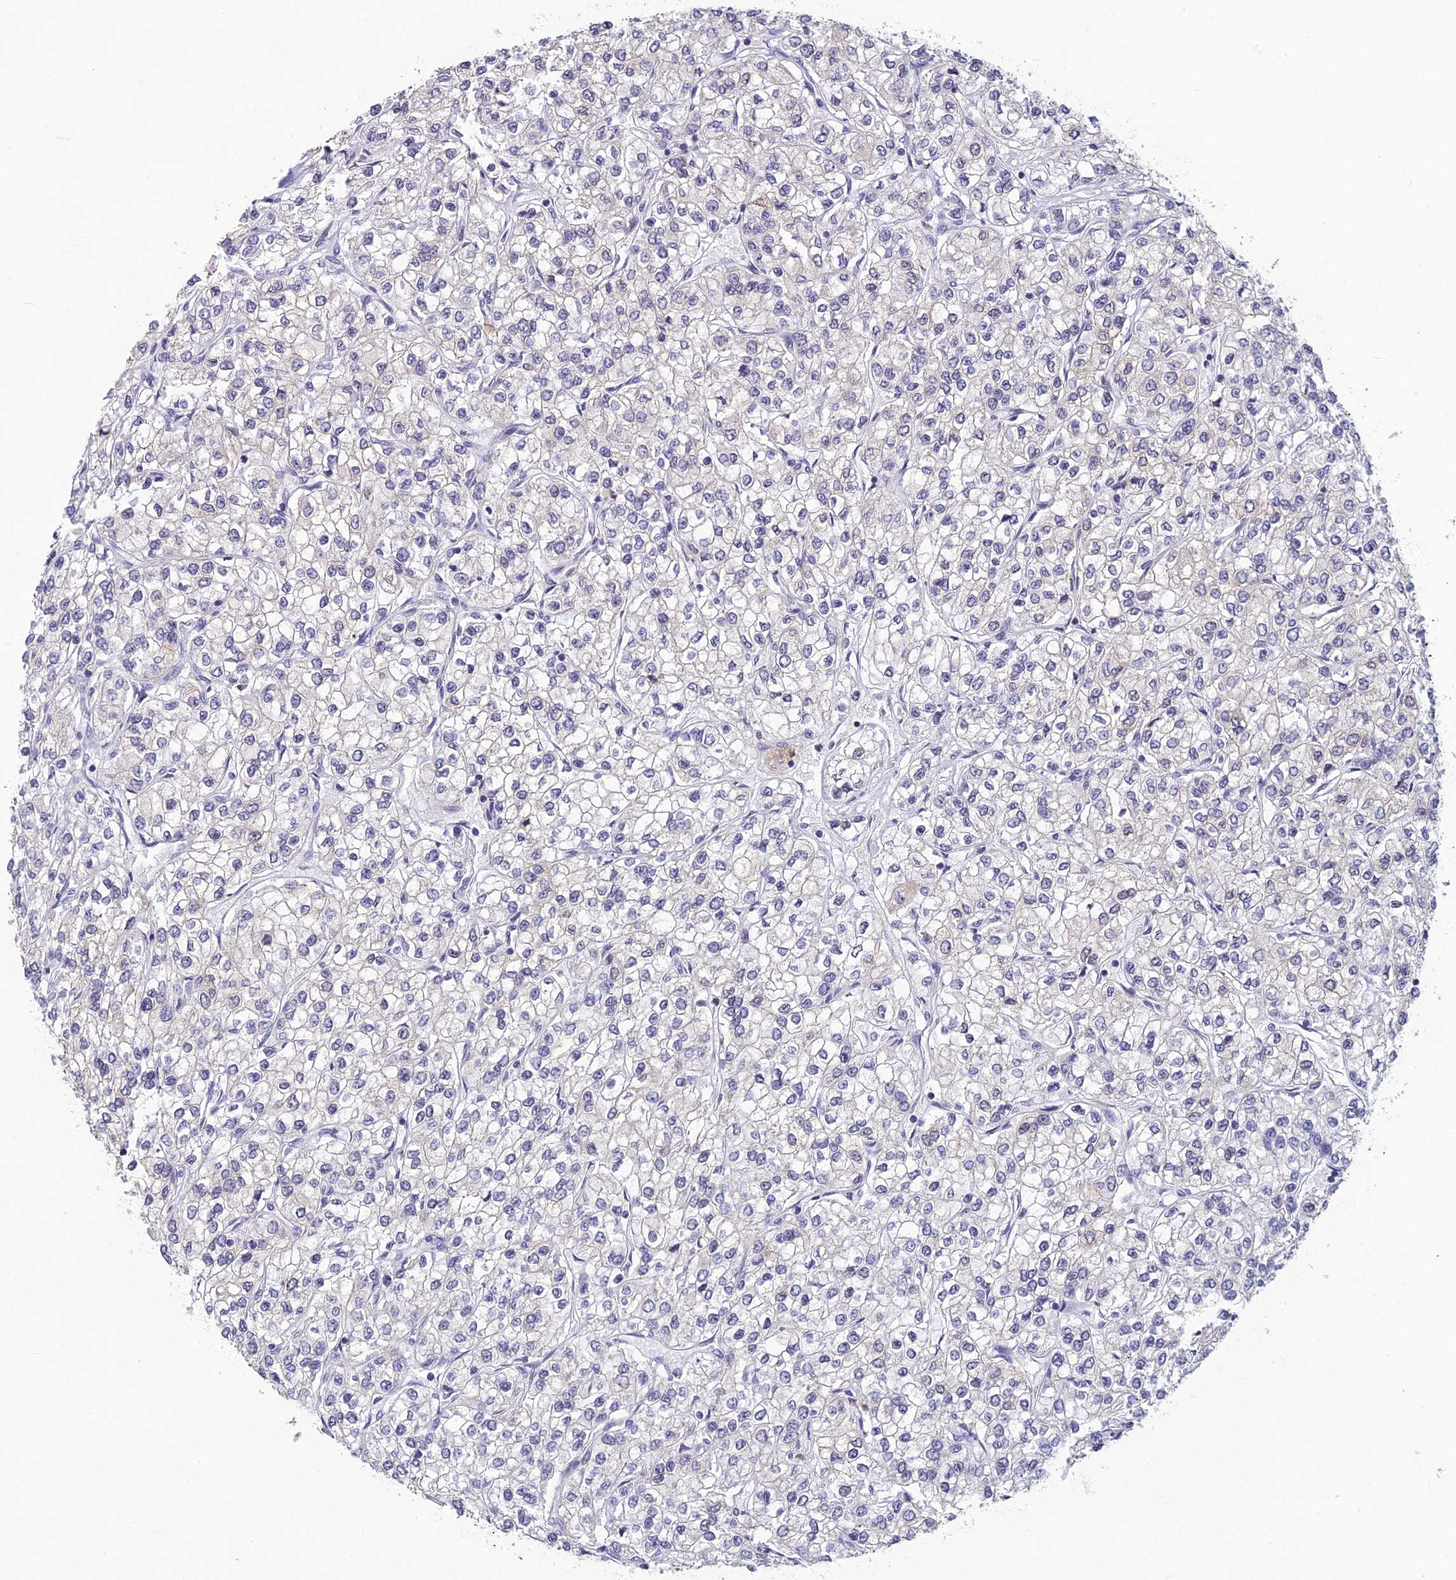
{"staining": {"intensity": "negative", "quantity": "none", "location": "none"}, "tissue": "renal cancer", "cell_type": "Tumor cells", "image_type": "cancer", "snomed": [{"axis": "morphology", "description": "Adenocarcinoma, NOS"}, {"axis": "topography", "description": "Kidney"}], "caption": "Human renal cancer stained for a protein using IHC shows no expression in tumor cells.", "gene": "TMEM134", "patient": {"sex": "male", "age": 80}}